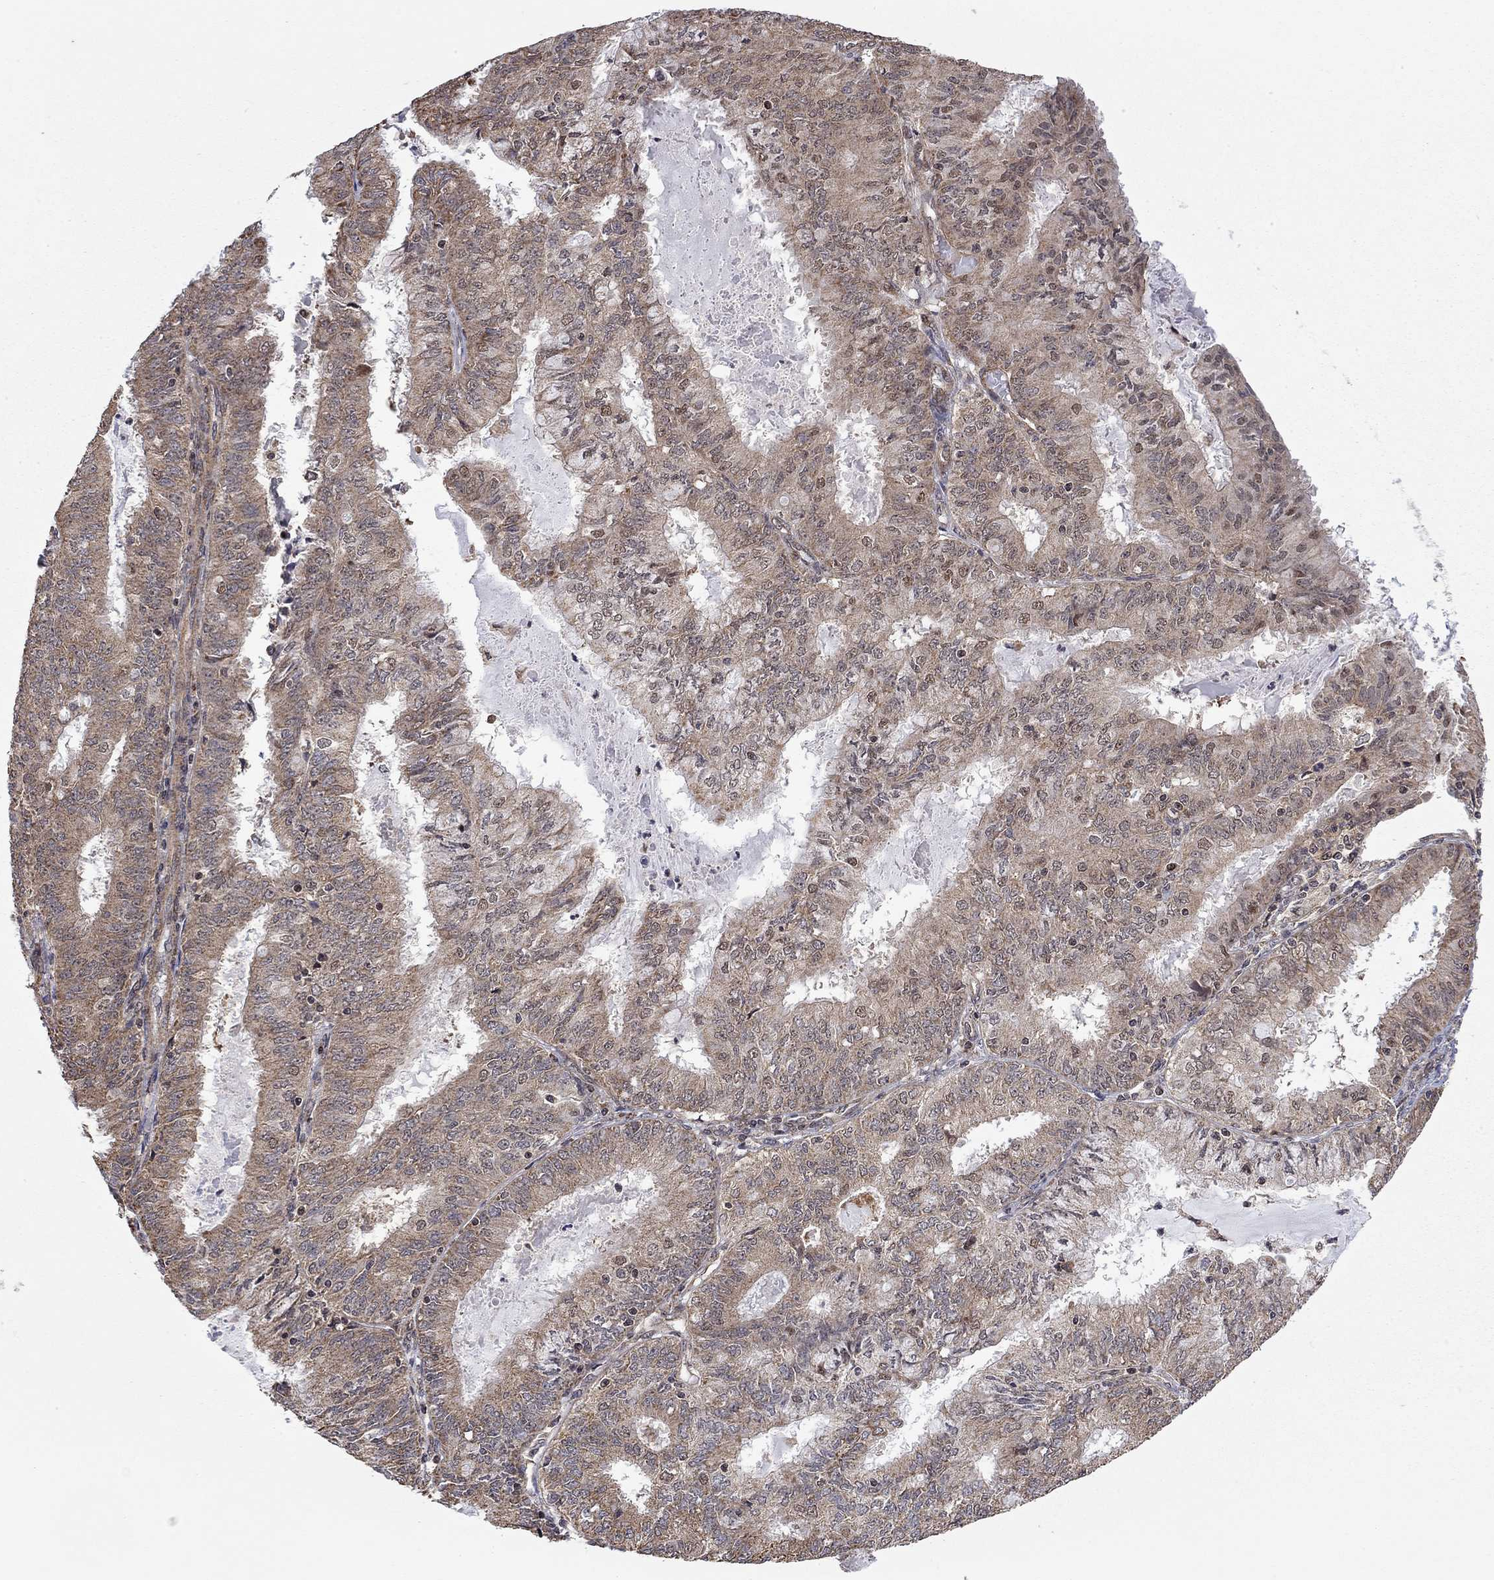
{"staining": {"intensity": "weak", "quantity": "25%-75%", "location": "cytoplasmic/membranous"}, "tissue": "endometrial cancer", "cell_type": "Tumor cells", "image_type": "cancer", "snomed": [{"axis": "morphology", "description": "Adenocarcinoma, NOS"}, {"axis": "topography", "description": "Endometrium"}], "caption": "Endometrial cancer (adenocarcinoma) stained with a protein marker exhibits weak staining in tumor cells.", "gene": "TDP1", "patient": {"sex": "female", "age": 57}}